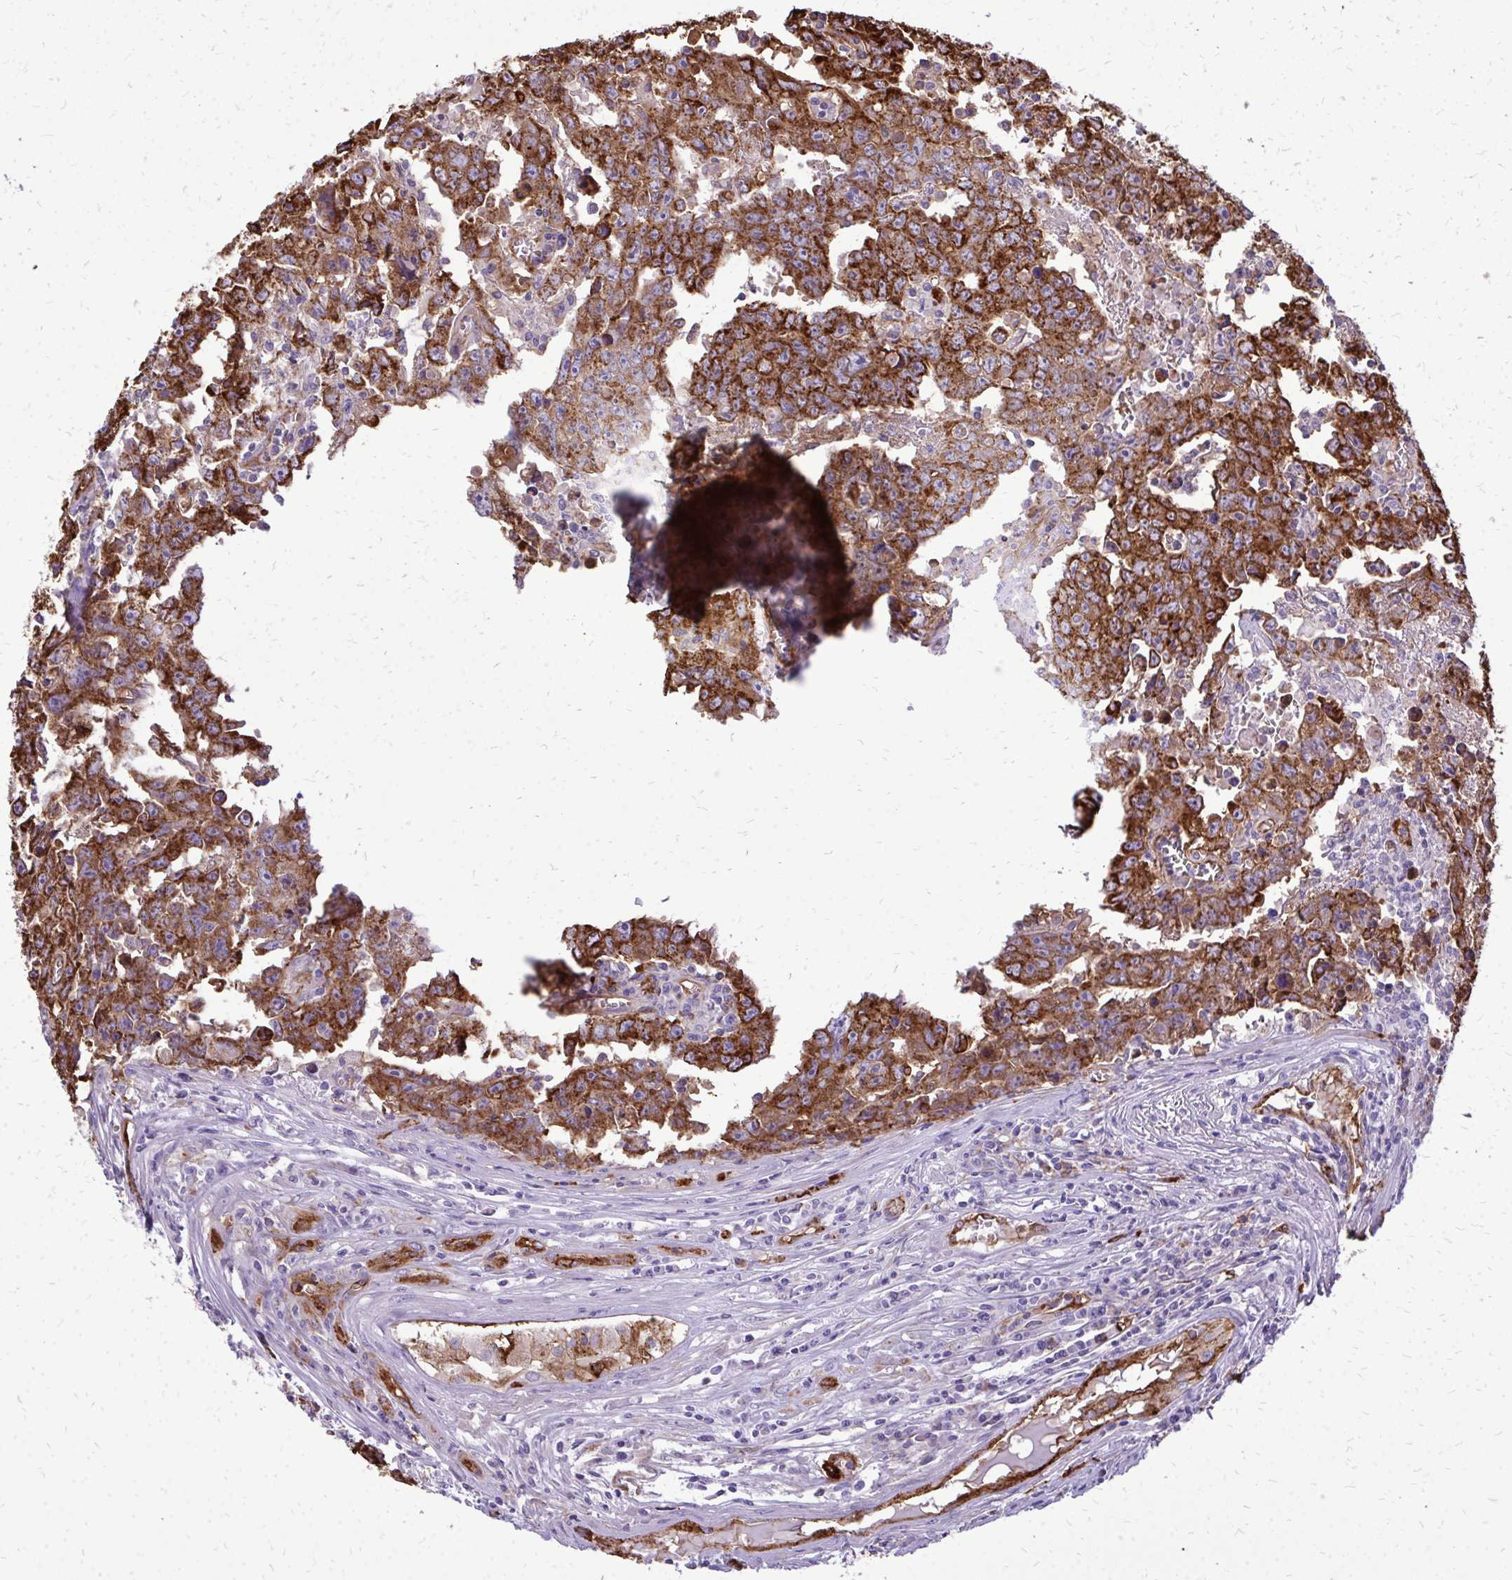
{"staining": {"intensity": "strong", "quantity": ">75%", "location": "cytoplasmic/membranous"}, "tissue": "testis cancer", "cell_type": "Tumor cells", "image_type": "cancer", "snomed": [{"axis": "morphology", "description": "Carcinoma, Embryonal, NOS"}, {"axis": "topography", "description": "Testis"}], "caption": "Protein staining exhibits strong cytoplasmic/membranous positivity in about >75% of tumor cells in embryonal carcinoma (testis). The staining is performed using DAB brown chromogen to label protein expression. The nuclei are counter-stained blue using hematoxylin.", "gene": "MARCKSL1", "patient": {"sex": "male", "age": 22}}